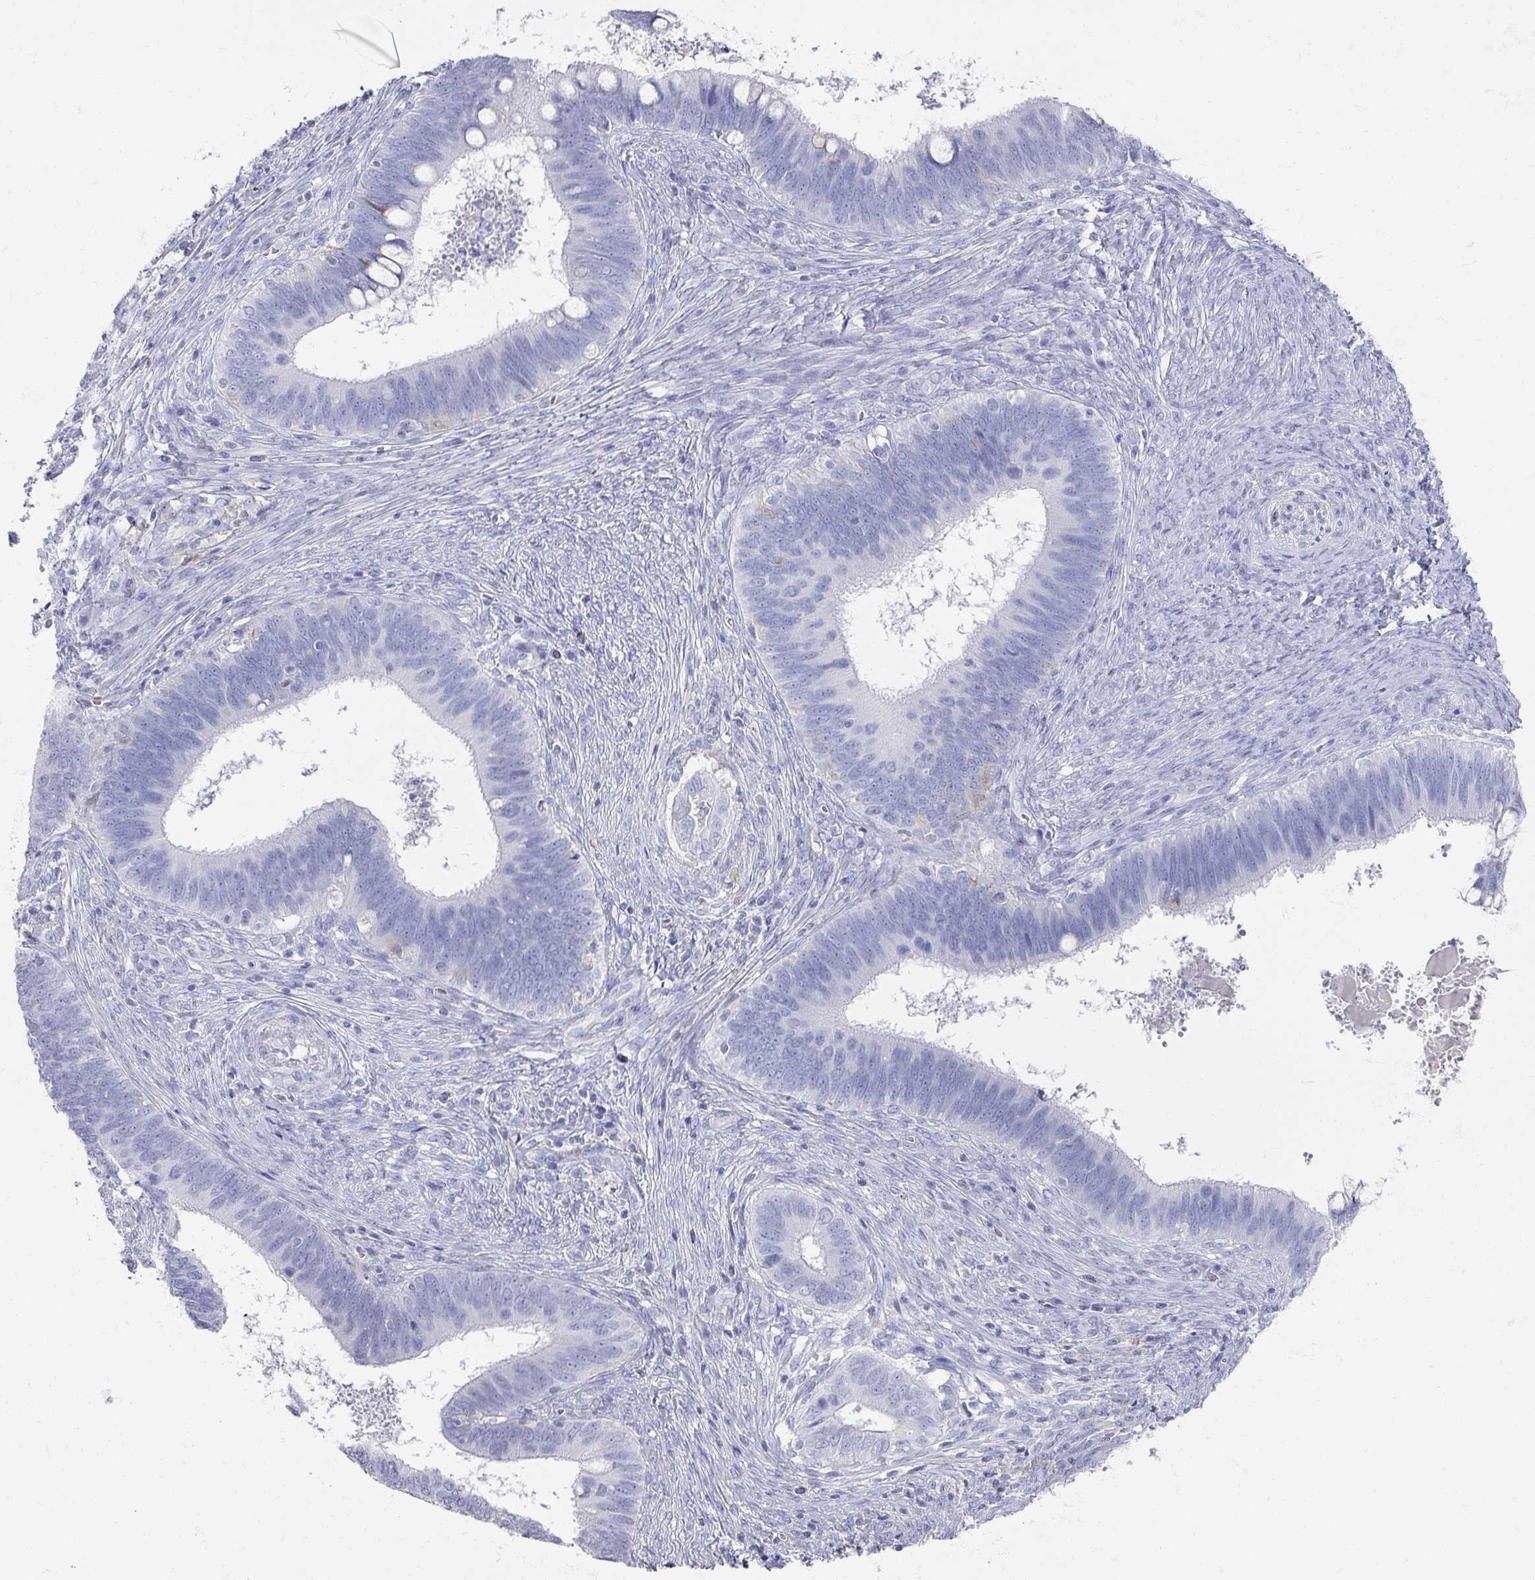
{"staining": {"intensity": "negative", "quantity": "none", "location": "none"}, "tissue": "cervical cancer", "cell_type": "Tumor cells", "image_type": "cancer", "snomed": [{"axis": "morphology", "description": "Adenocarcinoma, NOS"}, {"axis": "topography", "description": "Cervix"}], "caption": "An immunohistochemistry micrograph of cervical cancer (adenocarcinoma) is shown. There is no staining in tumor cells of cervical cancer (adenocarcinoma).", "gene": "OMG", "patient": {"sex": "female", "age": 42}}